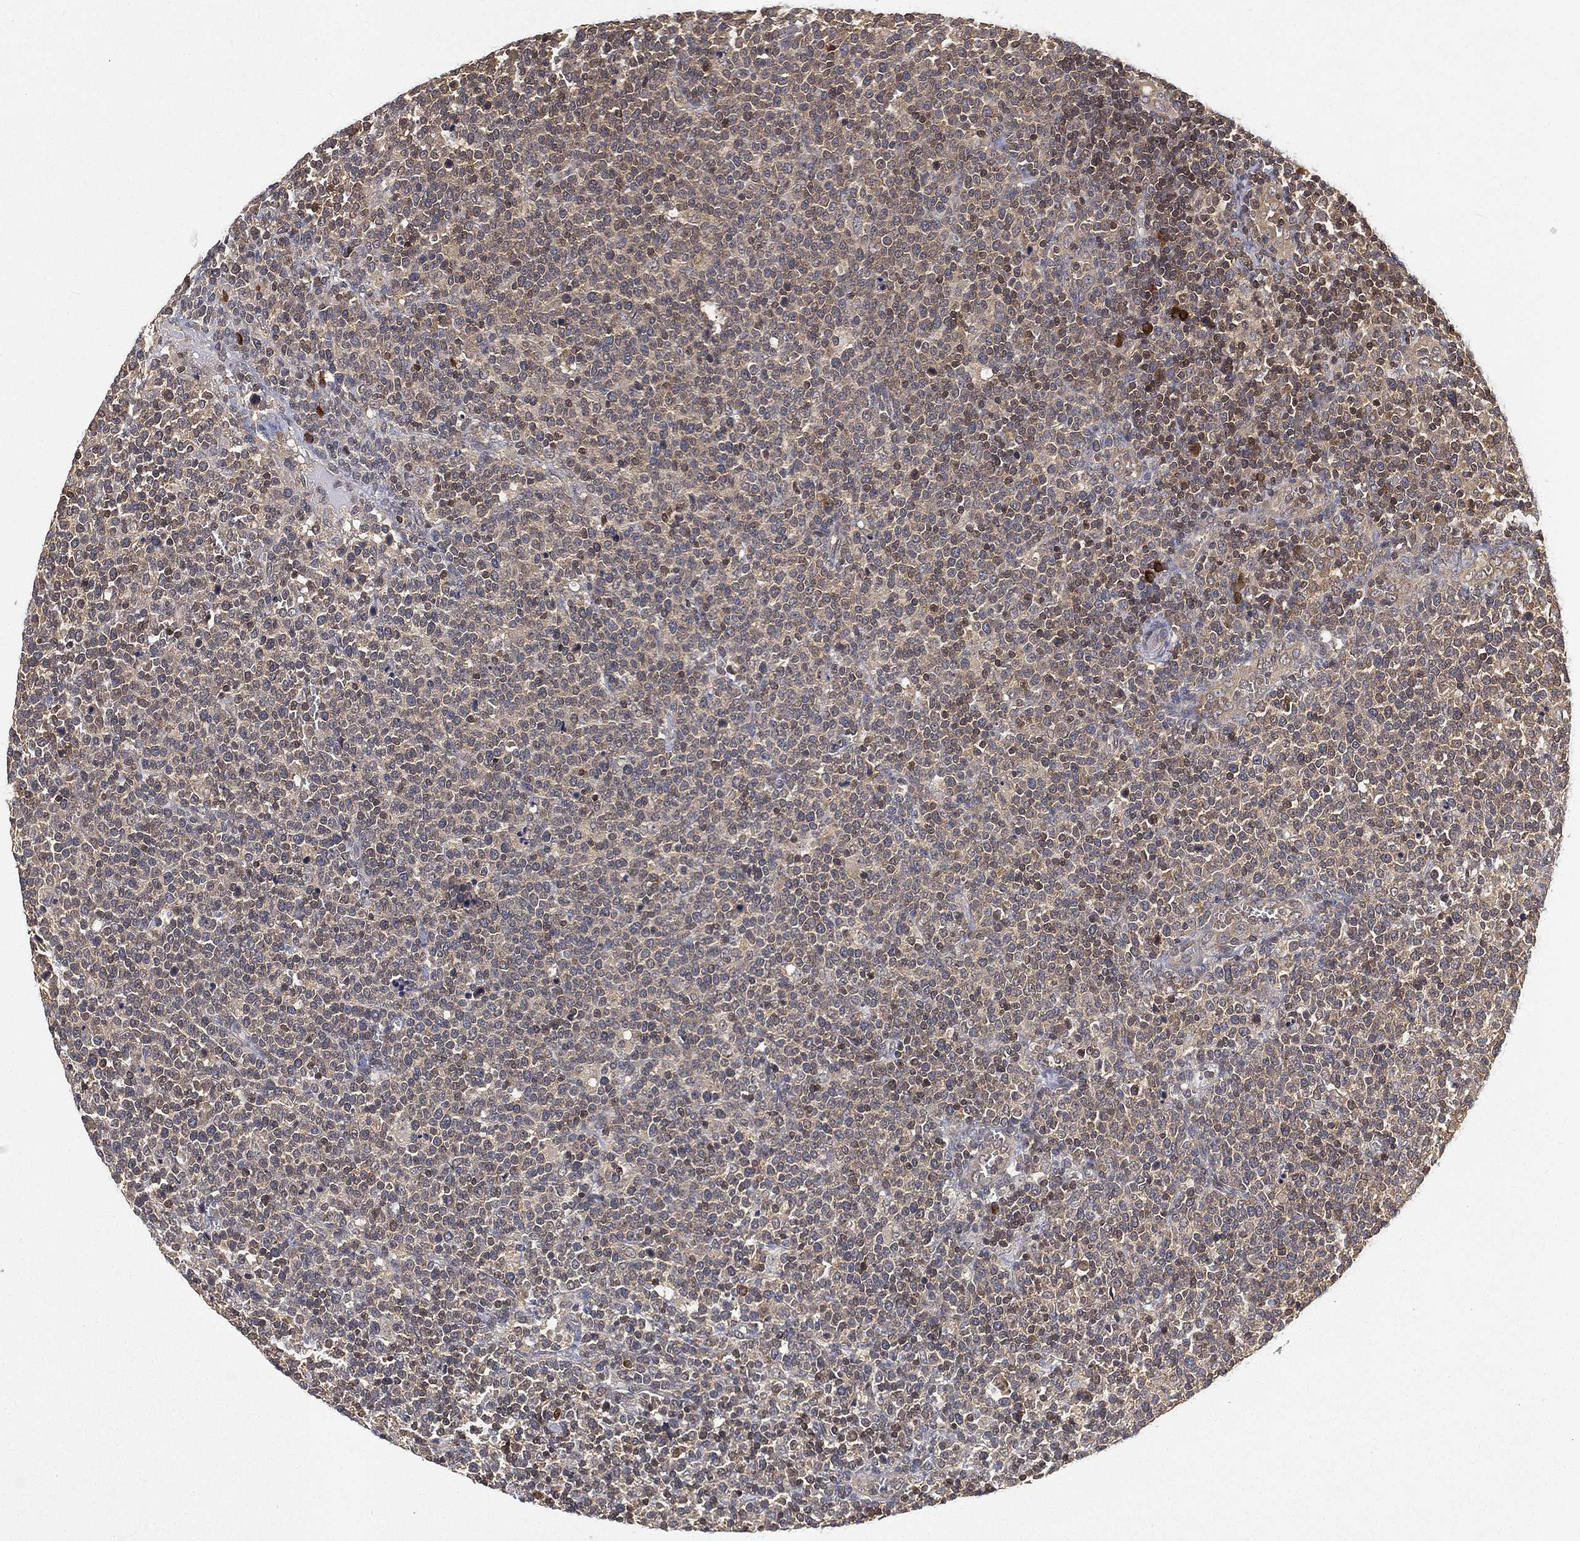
{"staining": {"intensity": "moderate", "quantity": "<25%", "location": "cytoplasmic/membranous"}, "tissue": "lymphoma", "cell_type": "Tumor cells", "image_type": "cancer", "snomed": [{"axis": "morphology", "description": "Malignant lymphoma, non-Hodgkin's type, High grade"}, {"axis": "topography", "description": "Lymph node"}], "caption": "Immunohistochemistry (IHC) (DAB) staining of lymphoma displays moderate cytoplasmic/membranous protein expression in approximately <25% of tumor cells. (IHC, brightfield microscopy, high magnification).", "gene": "UBA5", "patient": {"sex": "male", "age": 61}}